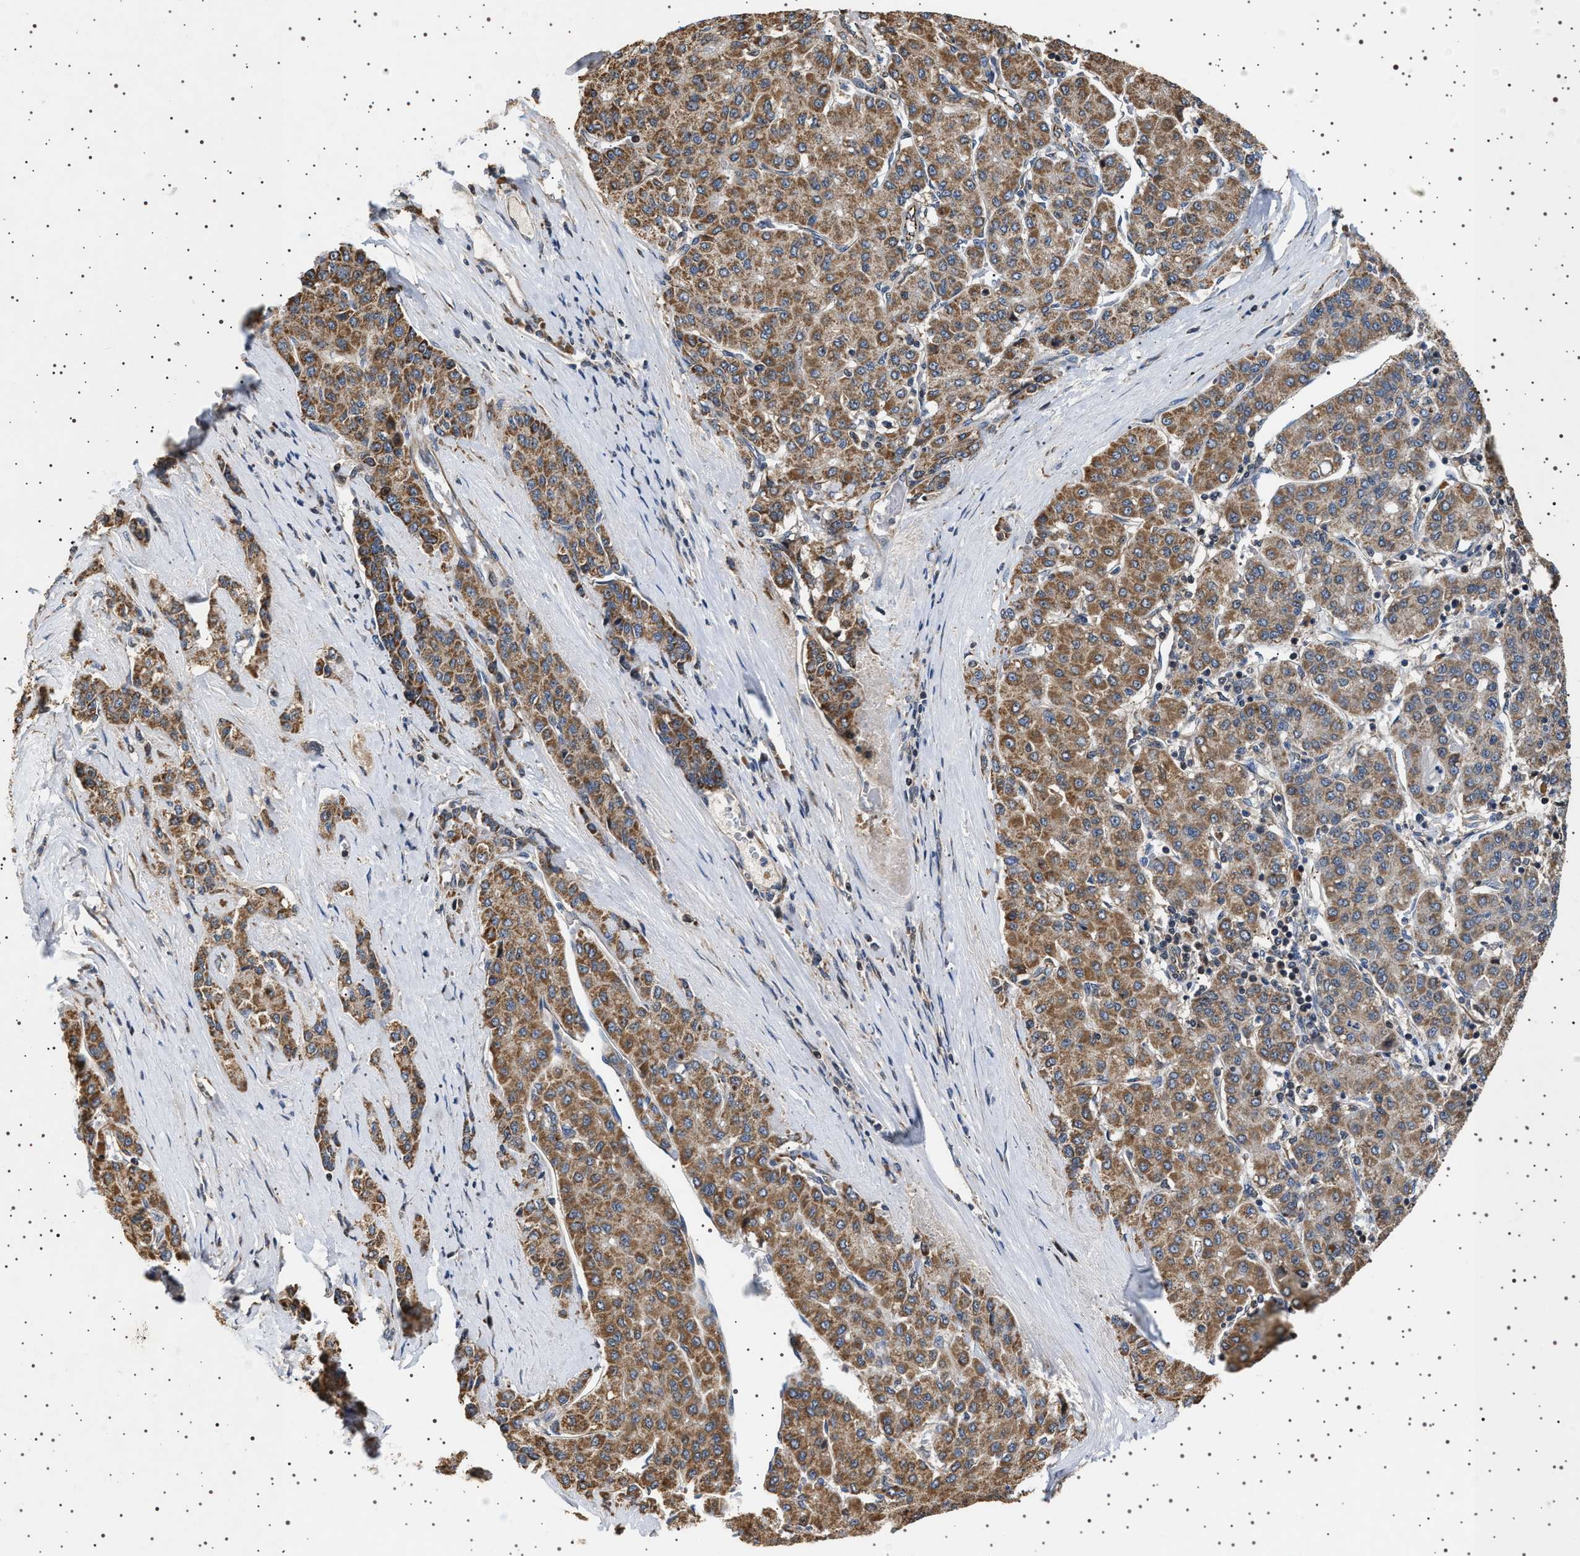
{"staining": {"intensity": "moderate", "quantity": ">75%", "location": "cytoplasmic/membranous"}, "tissue": "liver cancer", "cell_type": "Tumor cells", "image_type": "cancer", "snomed": [{"axis": "morphology", "description": "Carcinoma, Hepatocellular, NOS"}, {"axis": "topography", "description": "Liver"}], "caption": "DAB (3,3'-diaminobenzidine) immunohistochemical staining of hepatocellular carcinoma (liver) demonstrates moderate cytoplasmic/membranous protein staining in approximately >75% of tumor cells.", "gene": "TRUB2", "patient": {"sex": "male", "age": 65}}